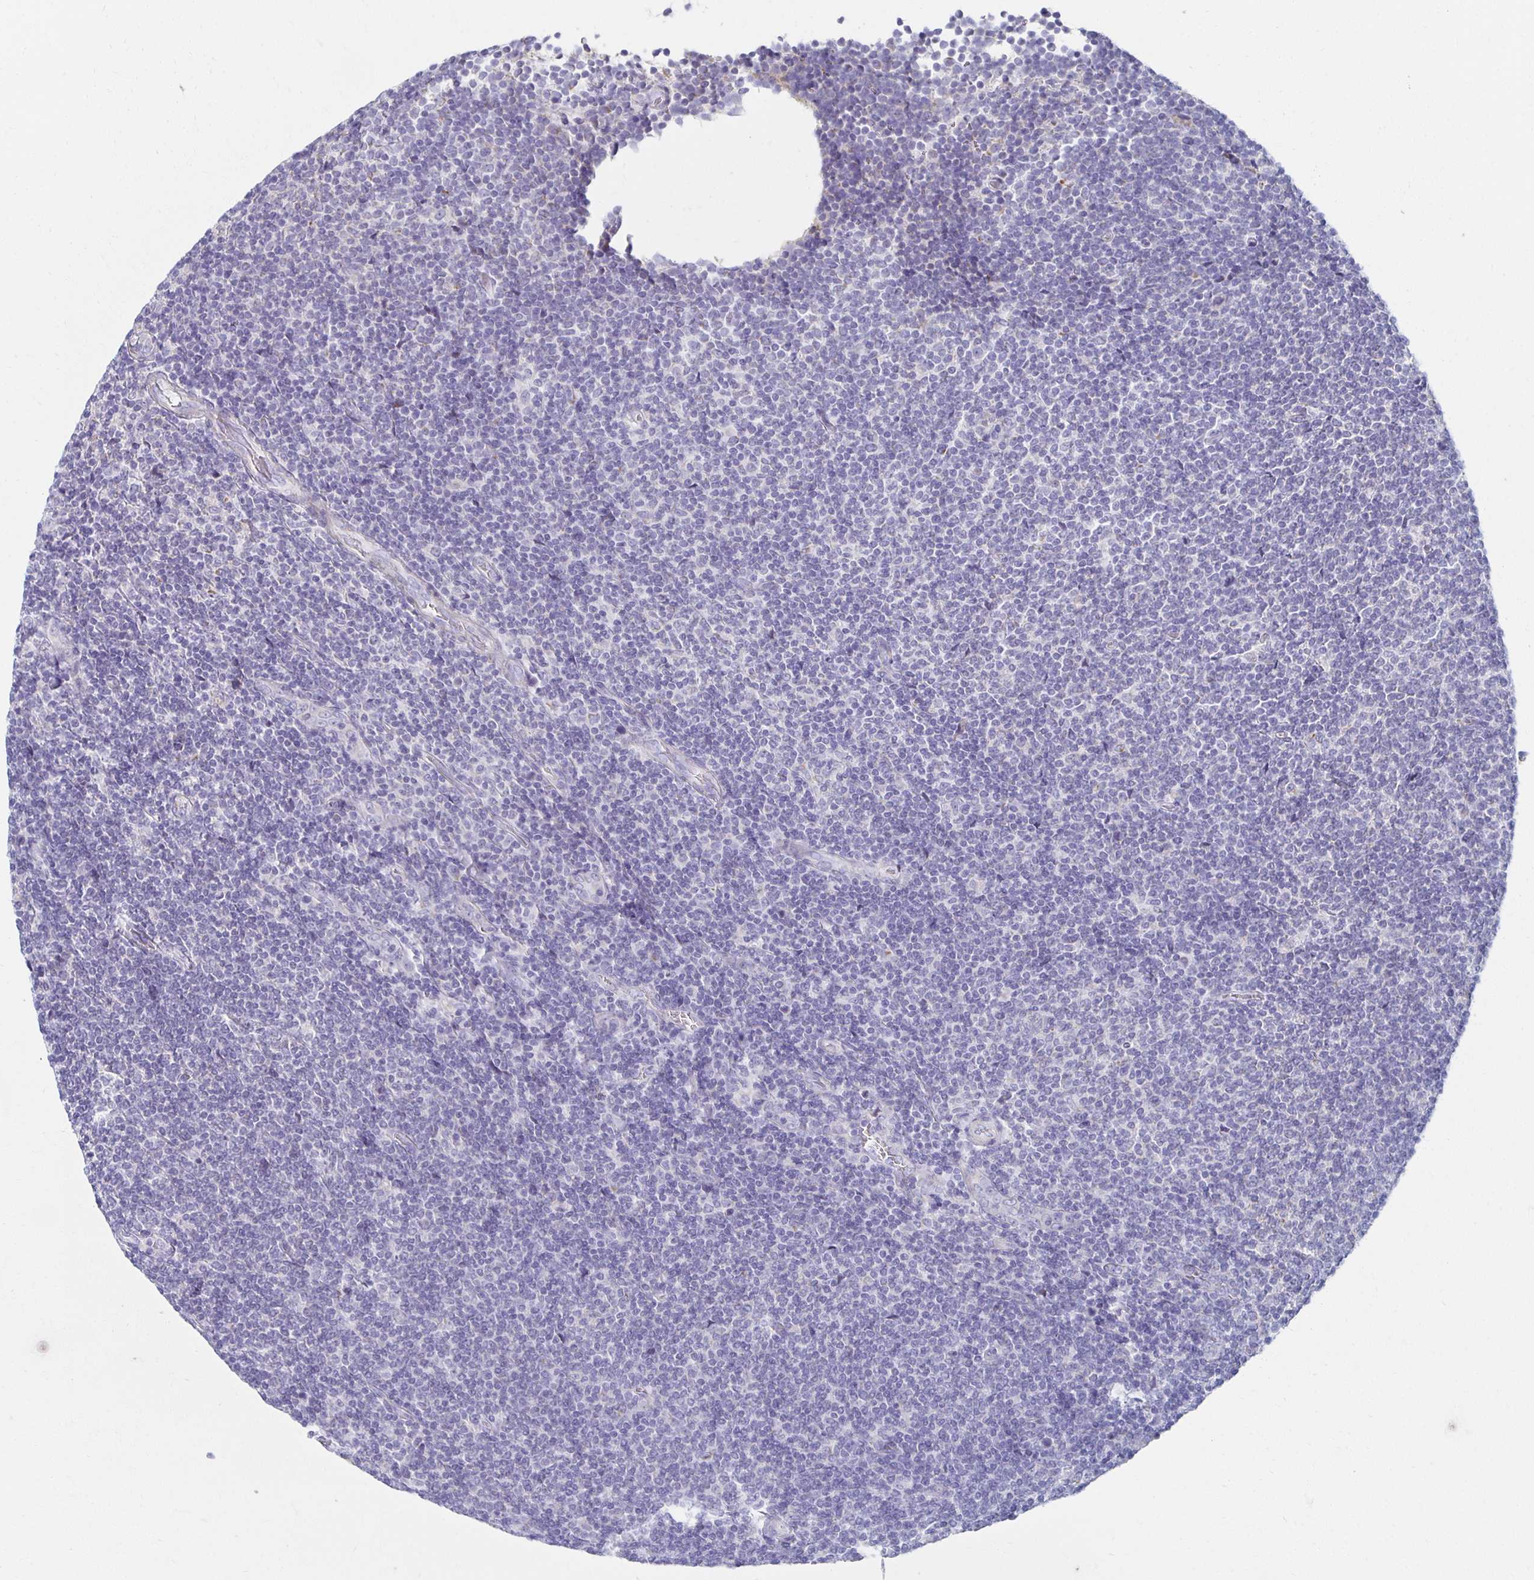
{"staining": {"intensity": "negative", "quantity": "none", "location": "none"}, "tissue": "lymphoma", "cell_type": "Tumor cells", "image_type": "cancer", "snomed": [{"axis": "morphology", "description": "Malignant lymphoma, non-Hodgkin's type, Low grade"}, {"axis": "topography", "description": "Lymph node"}], "caption": "Immunohistochemical staining of human low-grade malignant lymphoma, non-Hodgkin's type demonstrates no significant expression in tumor cells.", "gene": "TEX44", "patient": {"sex": "male", "age": 52}}